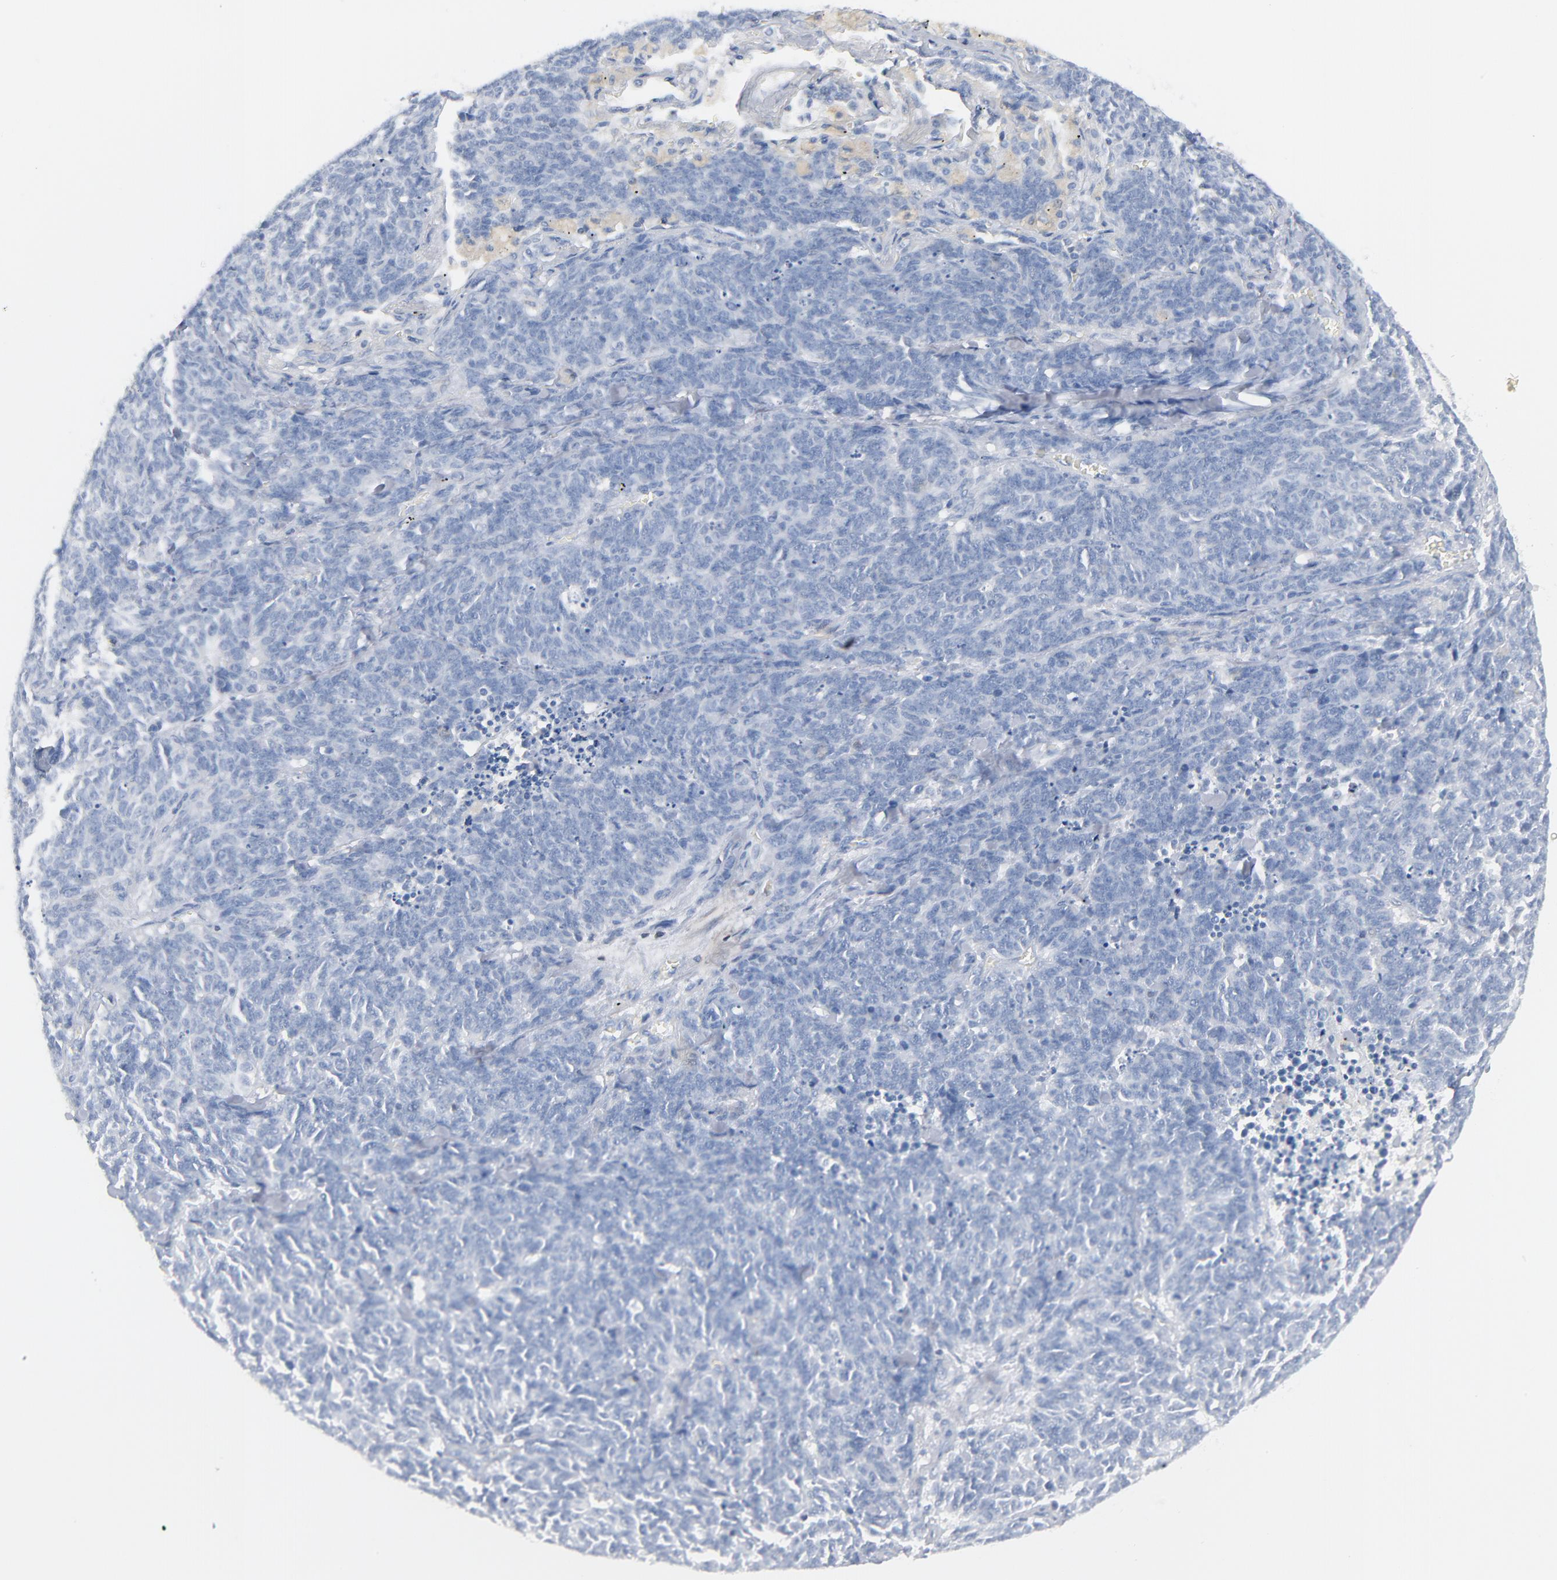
{"staining": {"intensity": "negative", "quantity": "none", "location": "none"}, "tissue": "lung cancer", "cell_type": "Tumor cells", "image_type": "cancer", "snomed": [{"axis": "morphology", "description": "Neoplasm, malignant, NOS"}, {"axis": "topography", "description": "Lung"}], "caption": "DAB immunohistochemical staining of human lung cancer (malignant neoplasm) exhibits no significant positivity in tumor cells.", "gene": "PTK2B", "patient": {"sex": "female", "age": 58}}